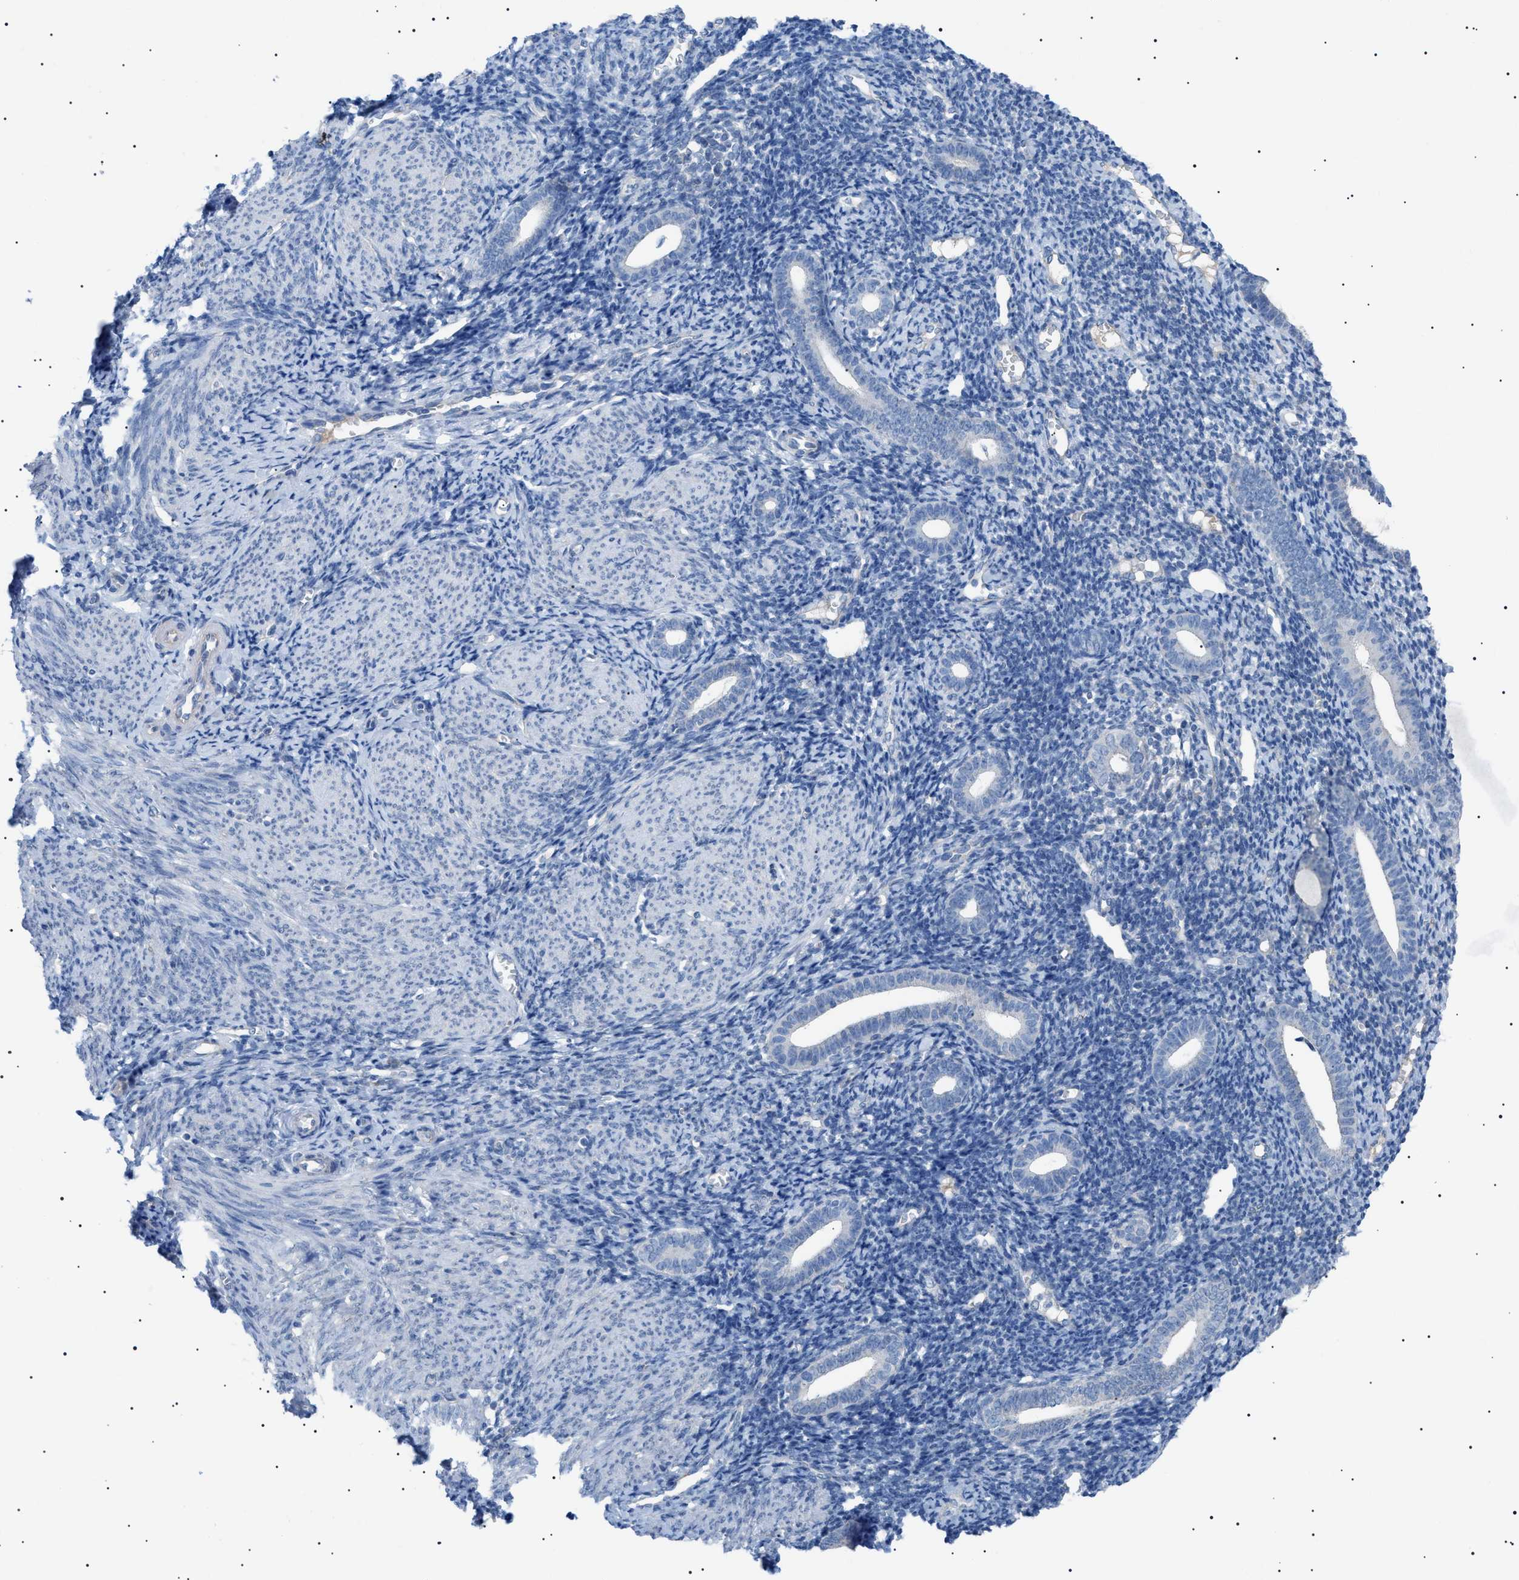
{"staining": {"intensity": "negative", "quantity": "none", "location": "none"}, "tissue": "endometrium", "cell_type": "Cells in endometrial stroma", "image_type": "normal", "snomed": [{"axis": "morphology", "description": "Normal tissue, NOS"}, {"axis": "topography", "description": "Endometrium"}], "caption": "Immunohistochemistry (IHC) histopathology image of benign human endometrium stained for a protein (brown), which demonstrates no staining in cells in endometrial stroma. (Stains: DAB (3,3'-diaminobenzidine) immunohistochemistry (IHC) with hematoxylin counter stain, Microscopy: brightfield microscopy at high magnification).", "gene": "ADAMTS1", "patient": {"sex": "female", "age": 50}}